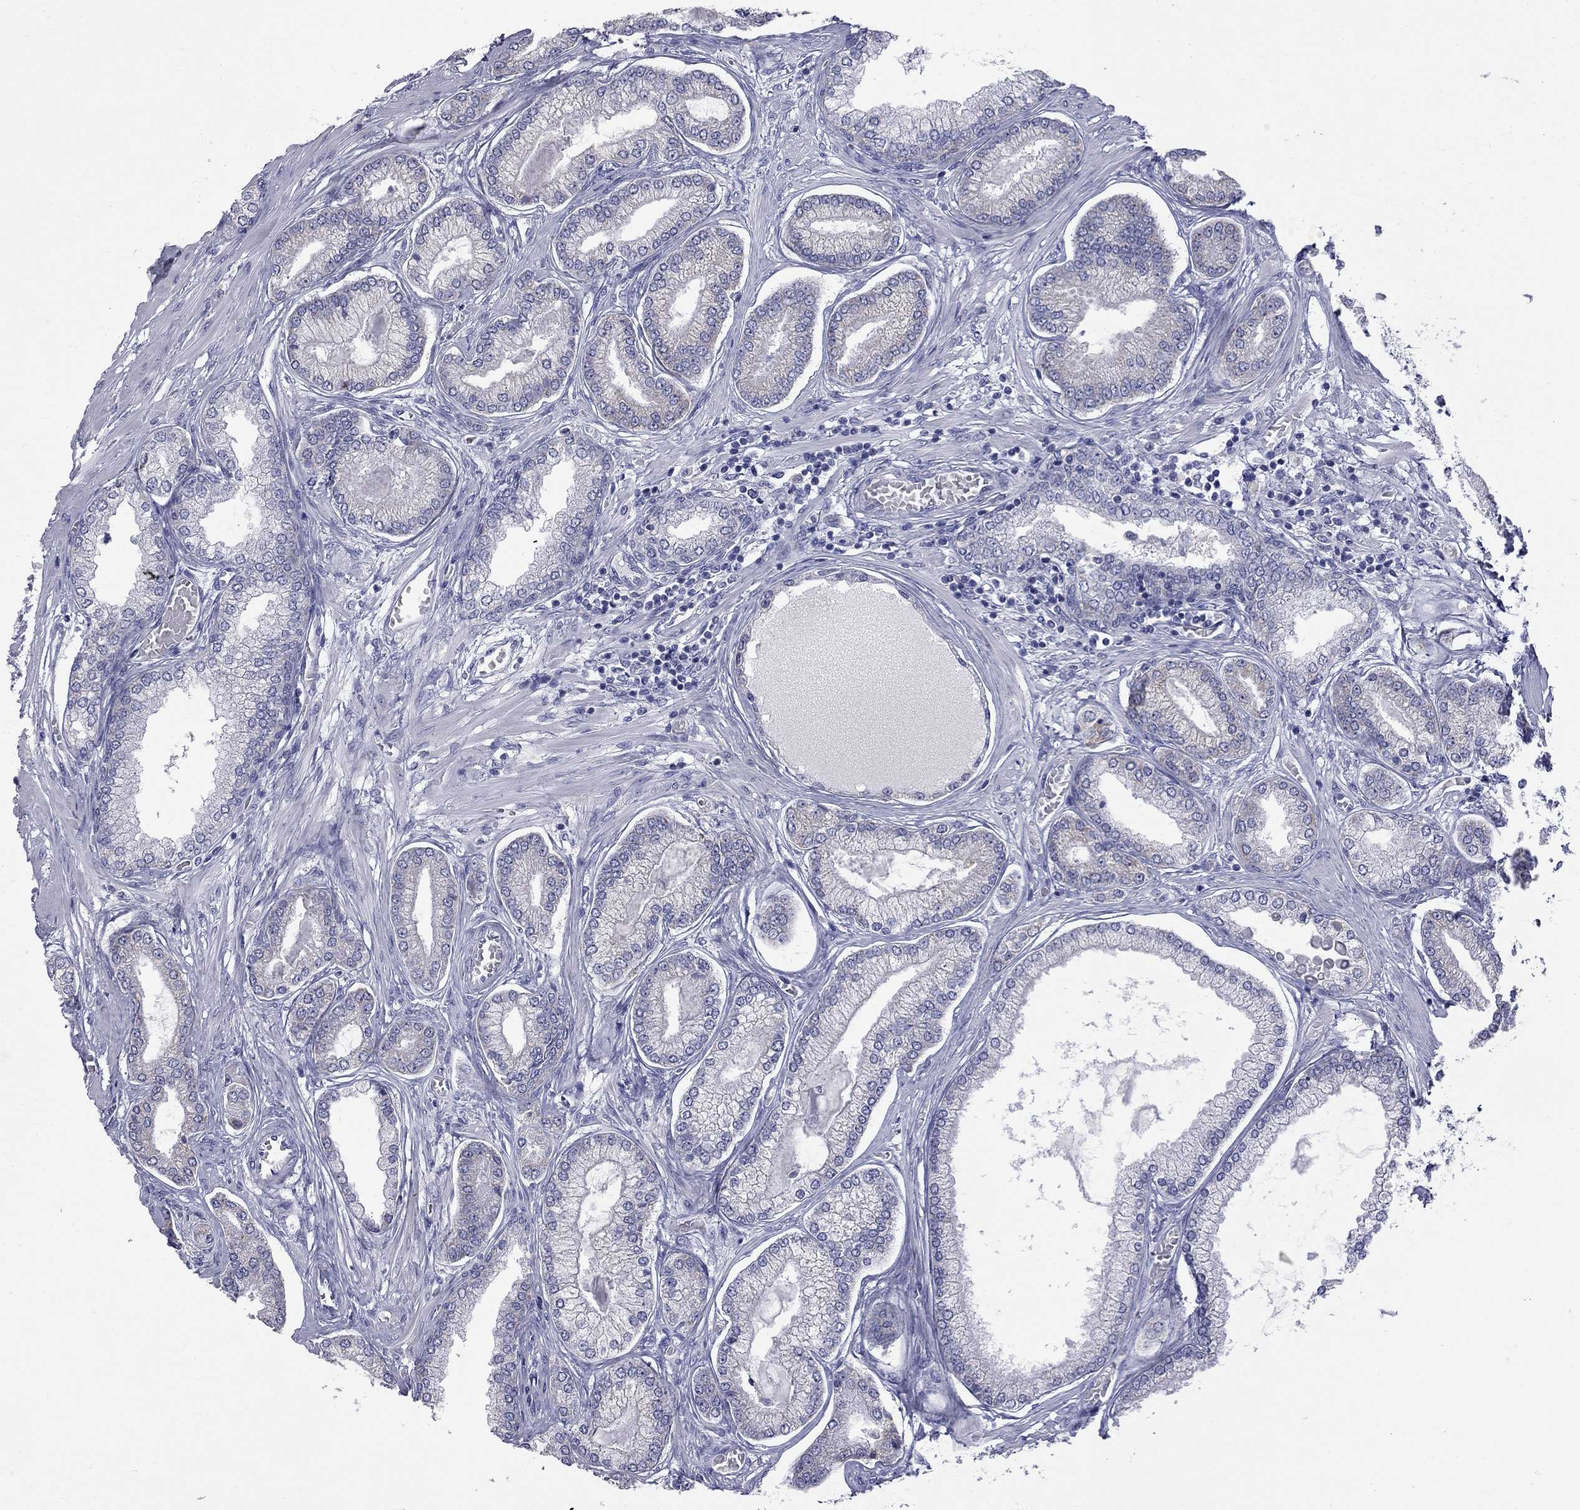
{"staining": {"intensity": "weak", "quantity": "<25%", "location": "cytoplasmic/membranous"}, "tissue": "prostate cancer", "cell_type": "Tumor cells", "image_type": "cancer", "snomed": [{"axis": "morphology", "description": "Adenocarcinoma, Low grade"}, {"axis": "topography", "description": "Prostate"}], "caption": "DAB (3,3'-diaminobenzidine) immunohistochemical staining of low-grade adenocarcinoma (prostate) demonstrates no significant expression in tumor cells.", "gene": "ABCB4", "patient": {"sex": "male", "age": 57}}